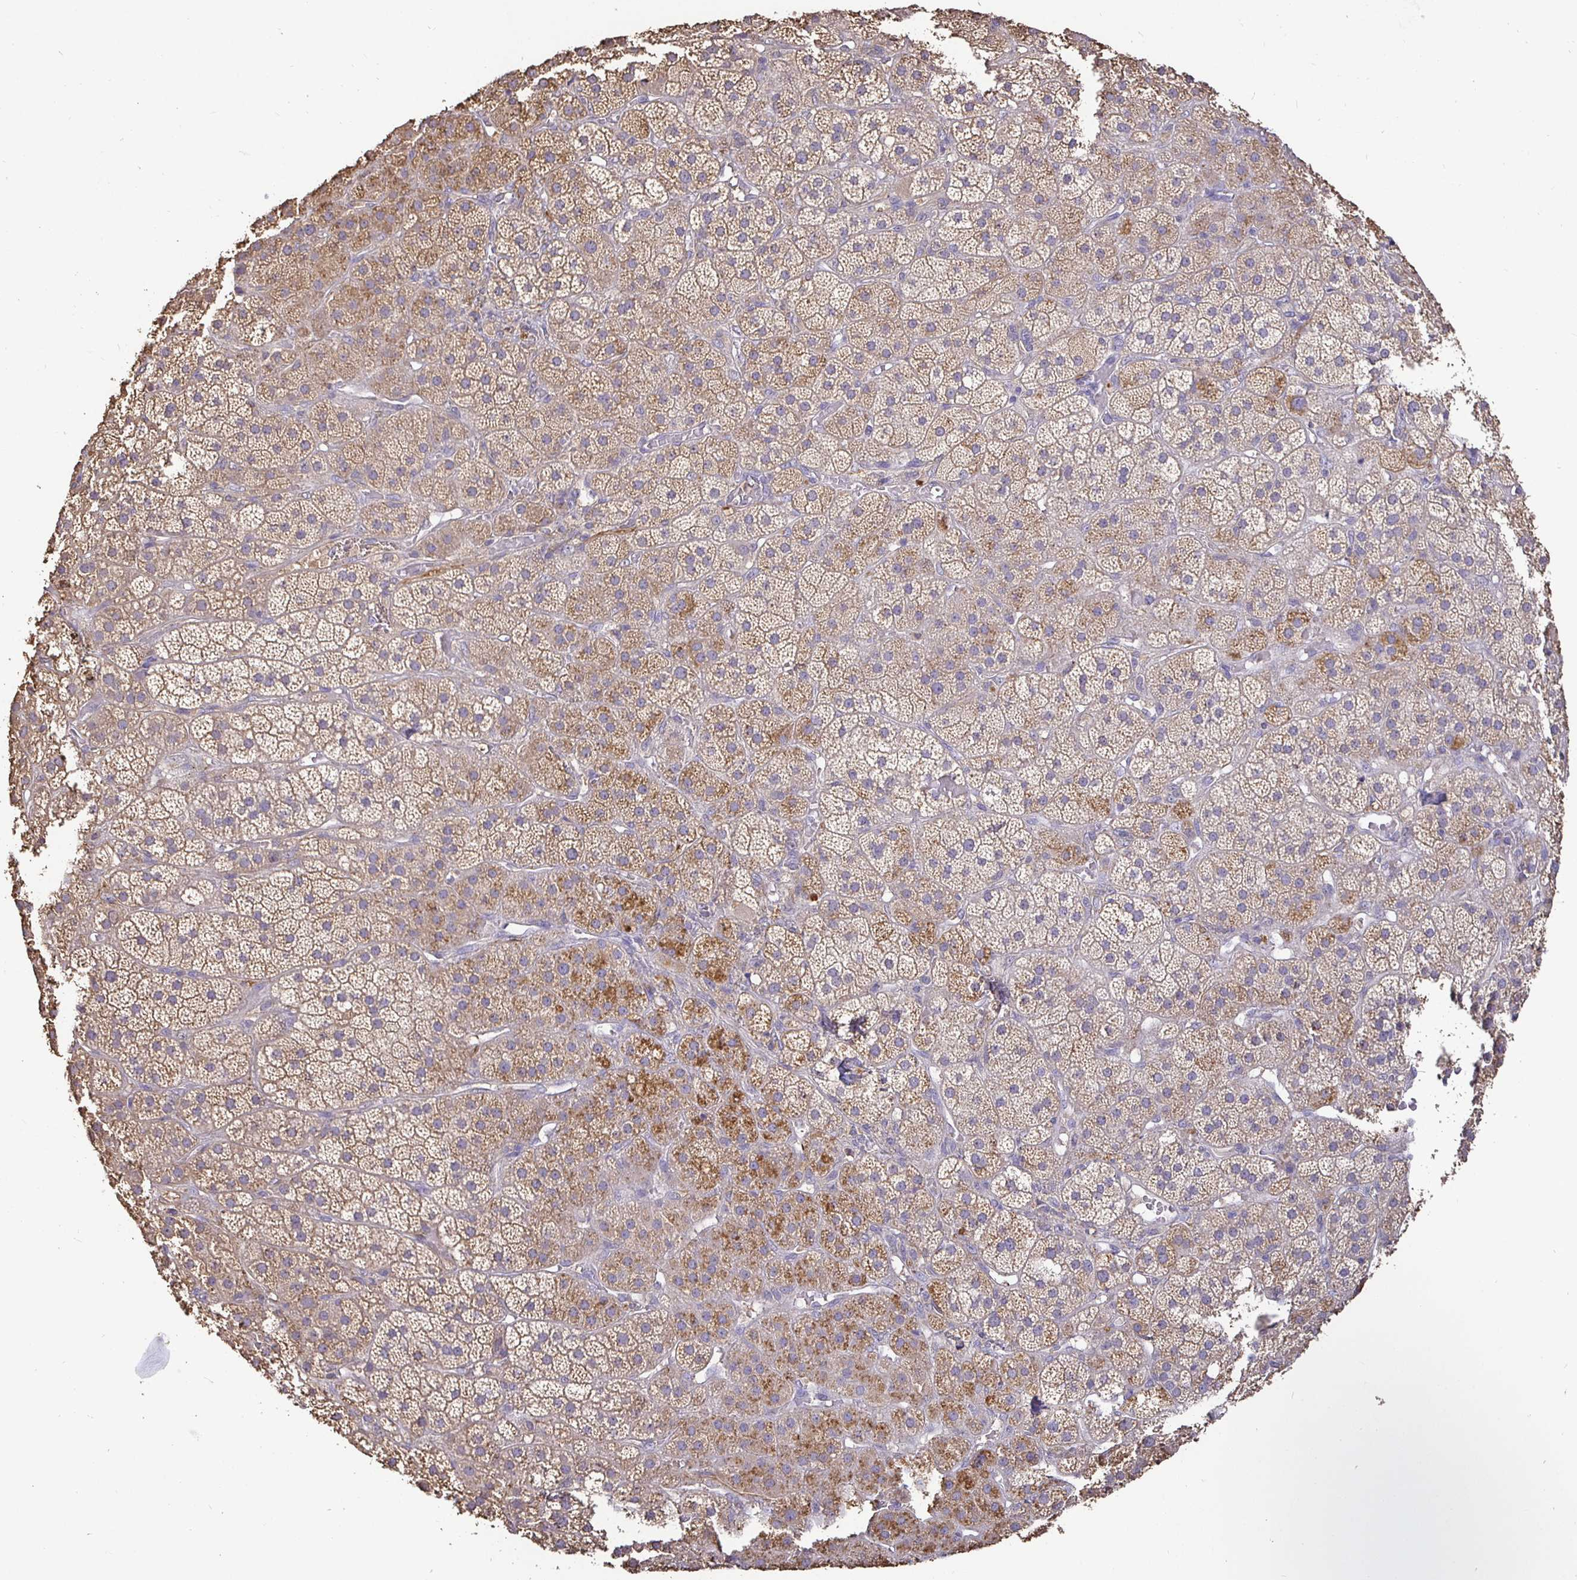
{"staining": {"intensity": "moderate", "quantity": "25%-75%", "location": "cytoplasmic/membranous"}, "tissue": "adrenal gland", "cell_type": "Glandular cells", "image_type": "normal", "snomed": [{"axis": "morphology", "description": "Normal tissue, NOS"}, {"axis": "topography", "description": "Adrenal gland"}], "caption": "This is a micrograph of immunohistochemistry staining of unremarkable adrenal gland, which shows moderate positivity in the cytoplasmic/membranous of glandular cells.", "gene": "MAPK8IP3", "patient": {"sex": "male", "age": 57}}